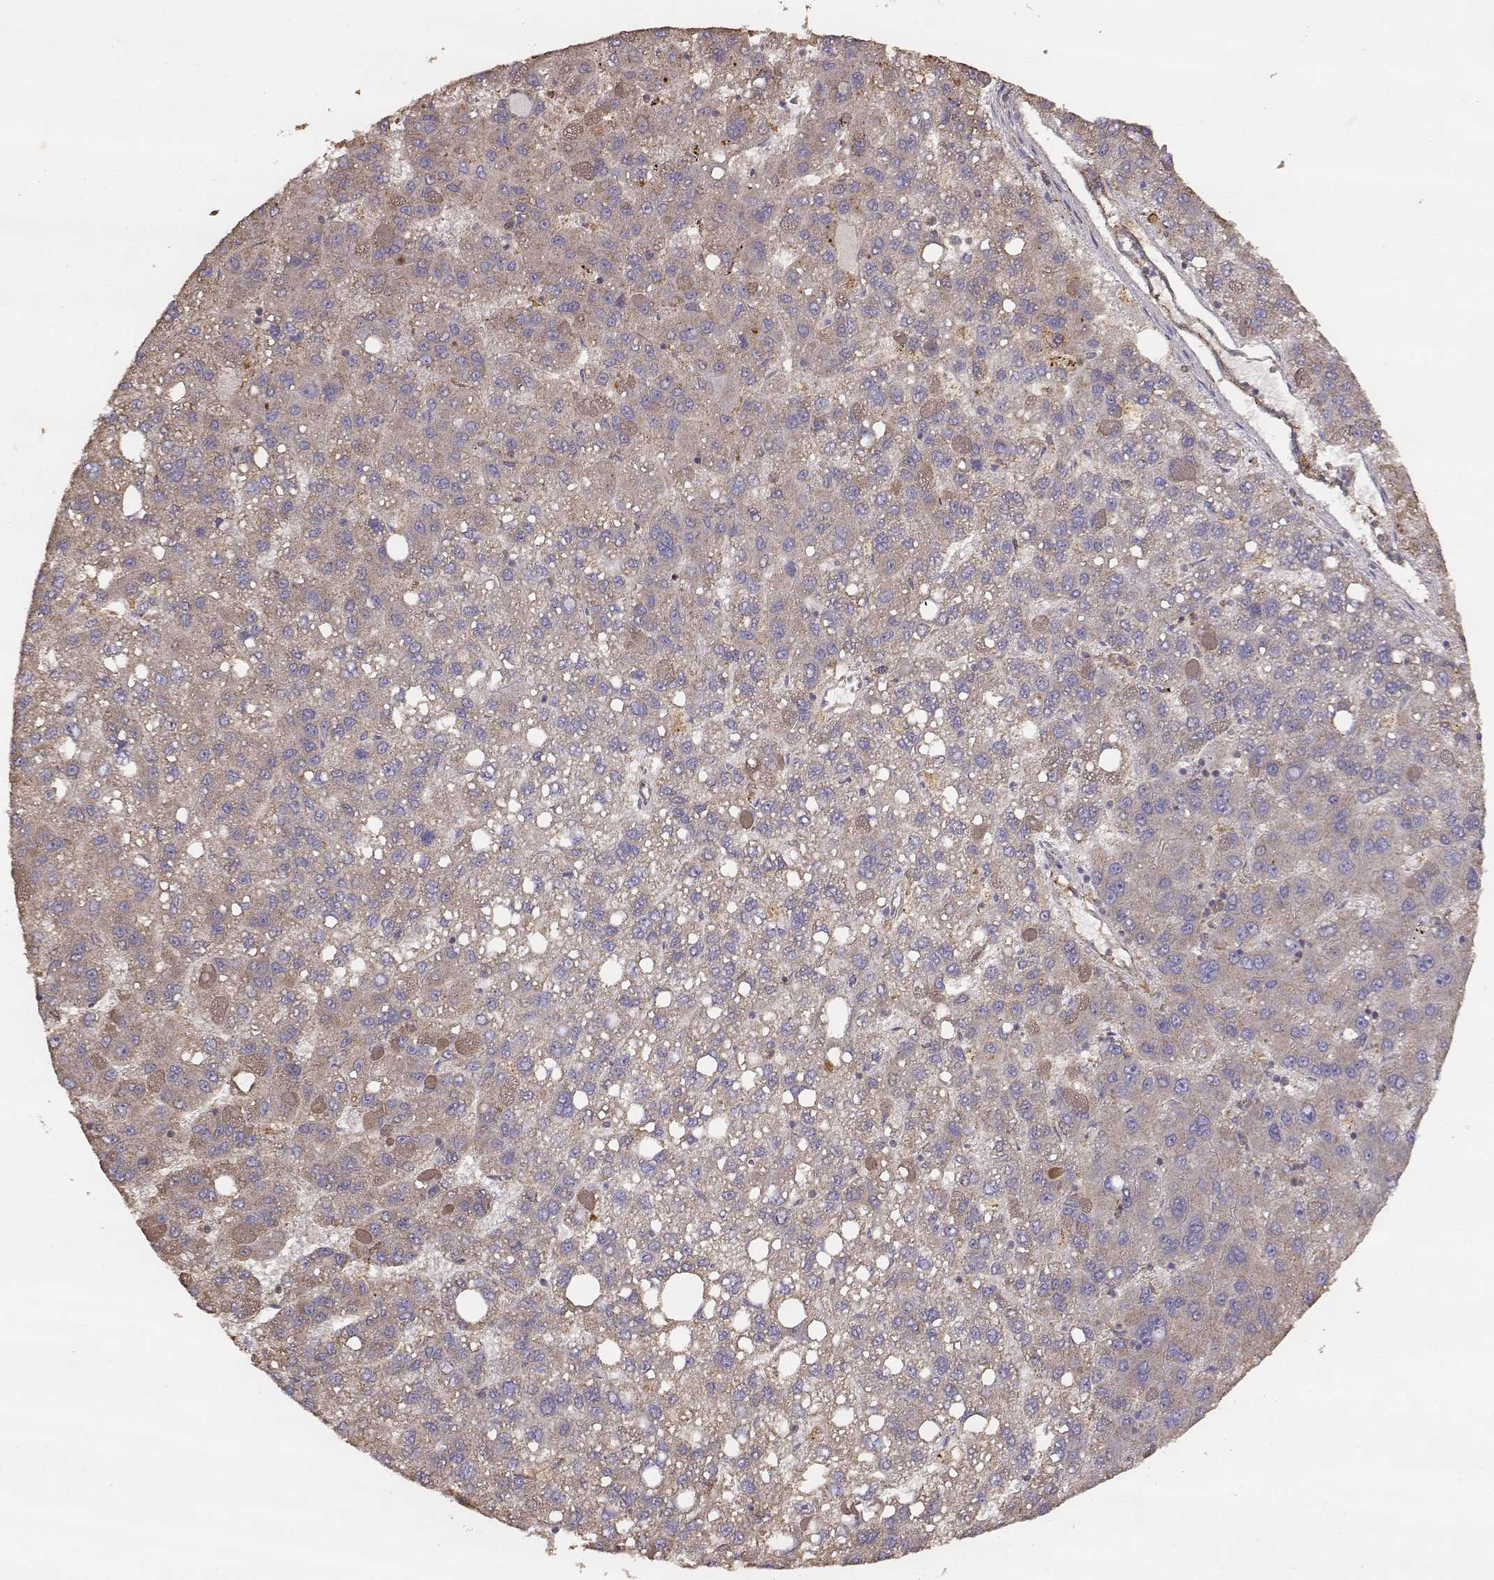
{"staining": {"intensity": "weak", "quantity": ">75%", "location": "cytoplasmic/membranous"}, "tissue": "liver cancer", "cell_type": "Tumor cells", "image_type": "cancer", "snomed": [{"axis": "morphology", "description": "Carcinoma, Hepatocellular, NOS"}, {"axis": "topography", "description": "Liver"}], "caption": "Protein expression analysis of liver cancer reveals weak cytoplasmic/membranous expression in about >75% of tumor cells.", "gene": "TARS3", "patient": {"sex": "female", "age": 82}}